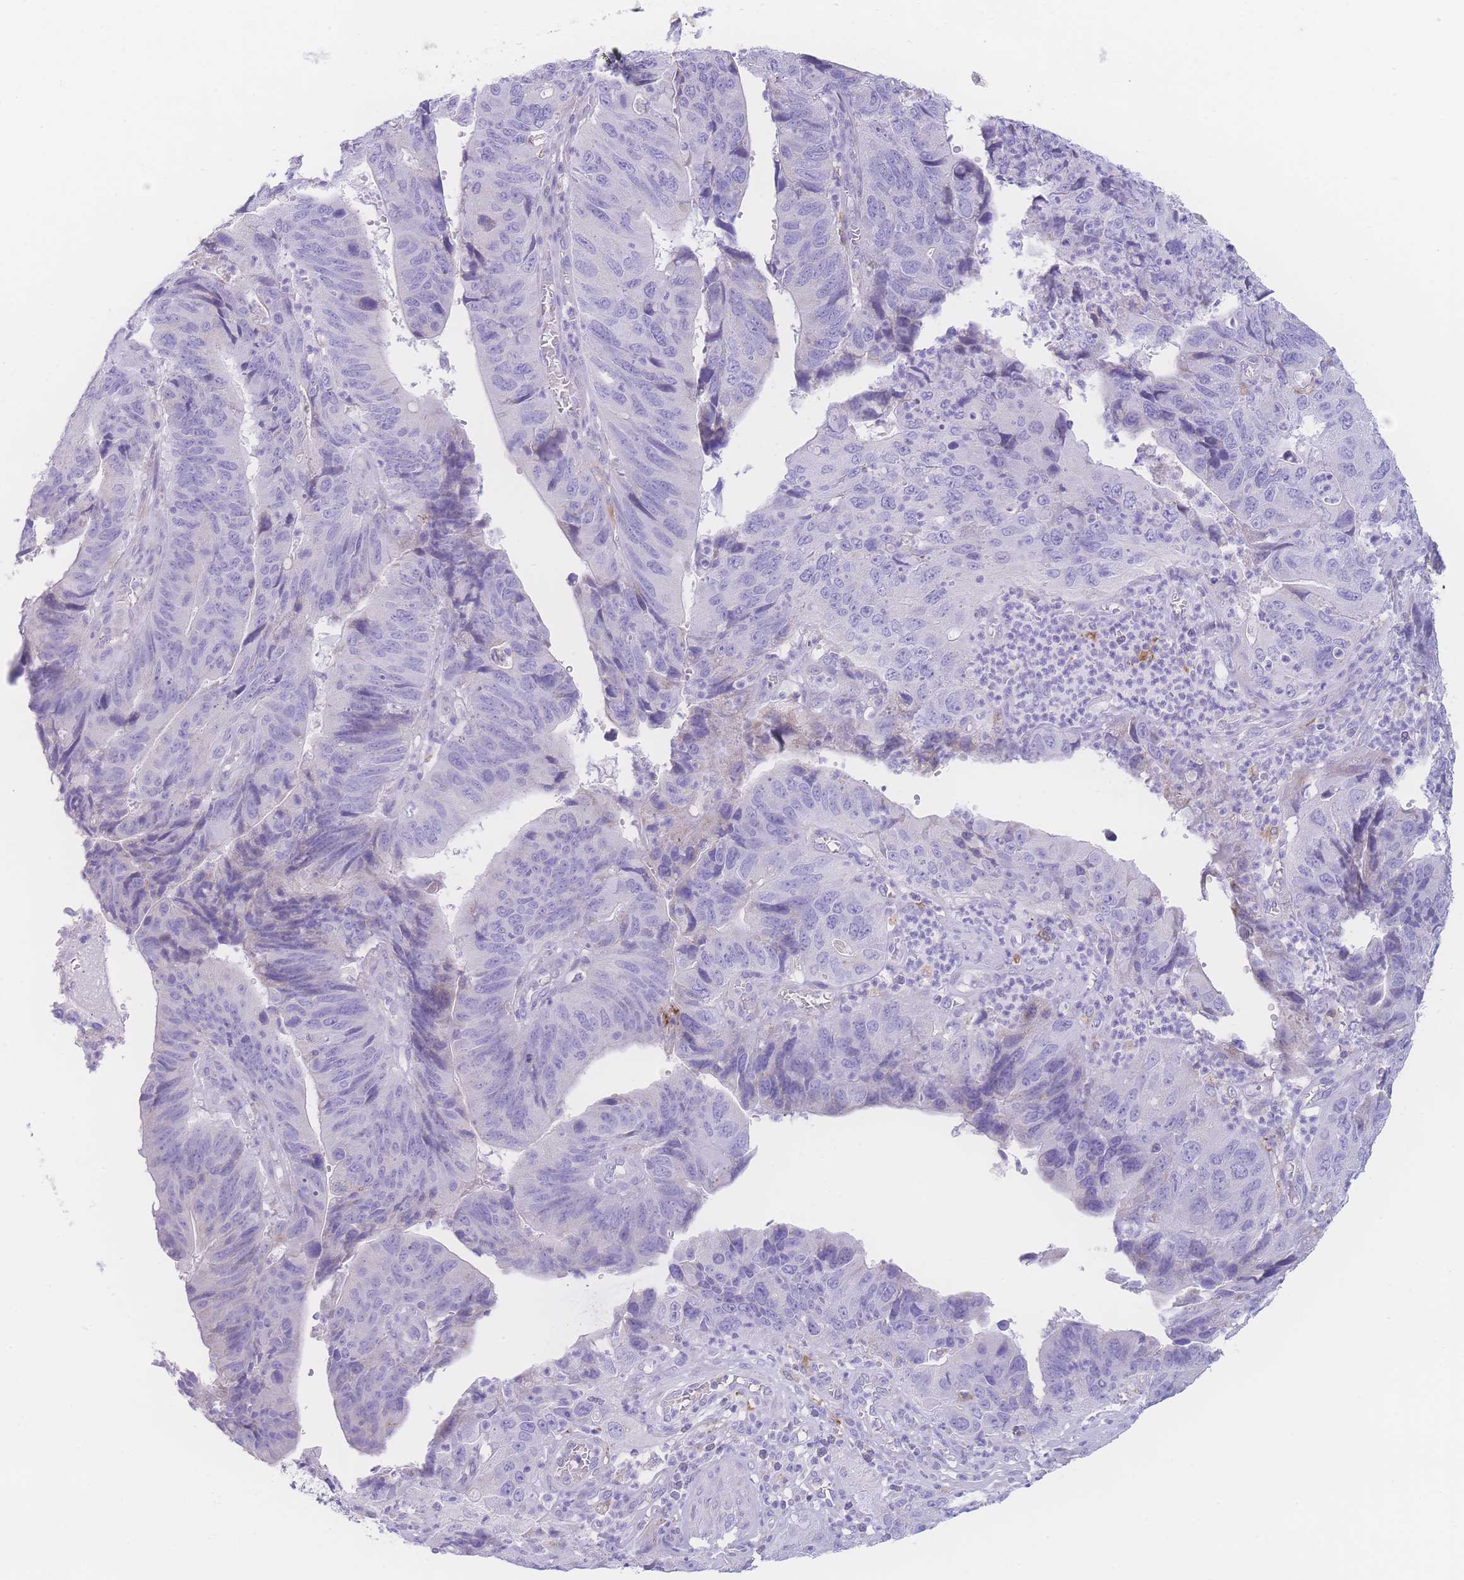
{"staining": {"intensity": "negative", "quantity": "none", "location": "none"}, "tissue": "stomach cancer", "cell_type": "Tumor cells", "image_type": "cancer", "snomed": [{"axis": "morphology", "description": "Adenocarcinoma, NOS"}, {"axis": "topography", "description": "Stomach"}], "caption": "Tumor cells are negative for brown protein staining in stomach cancer (adenocarcinoma).", "gene": "NBEAL1", "patient": {"sex": "male", "age": 59}}